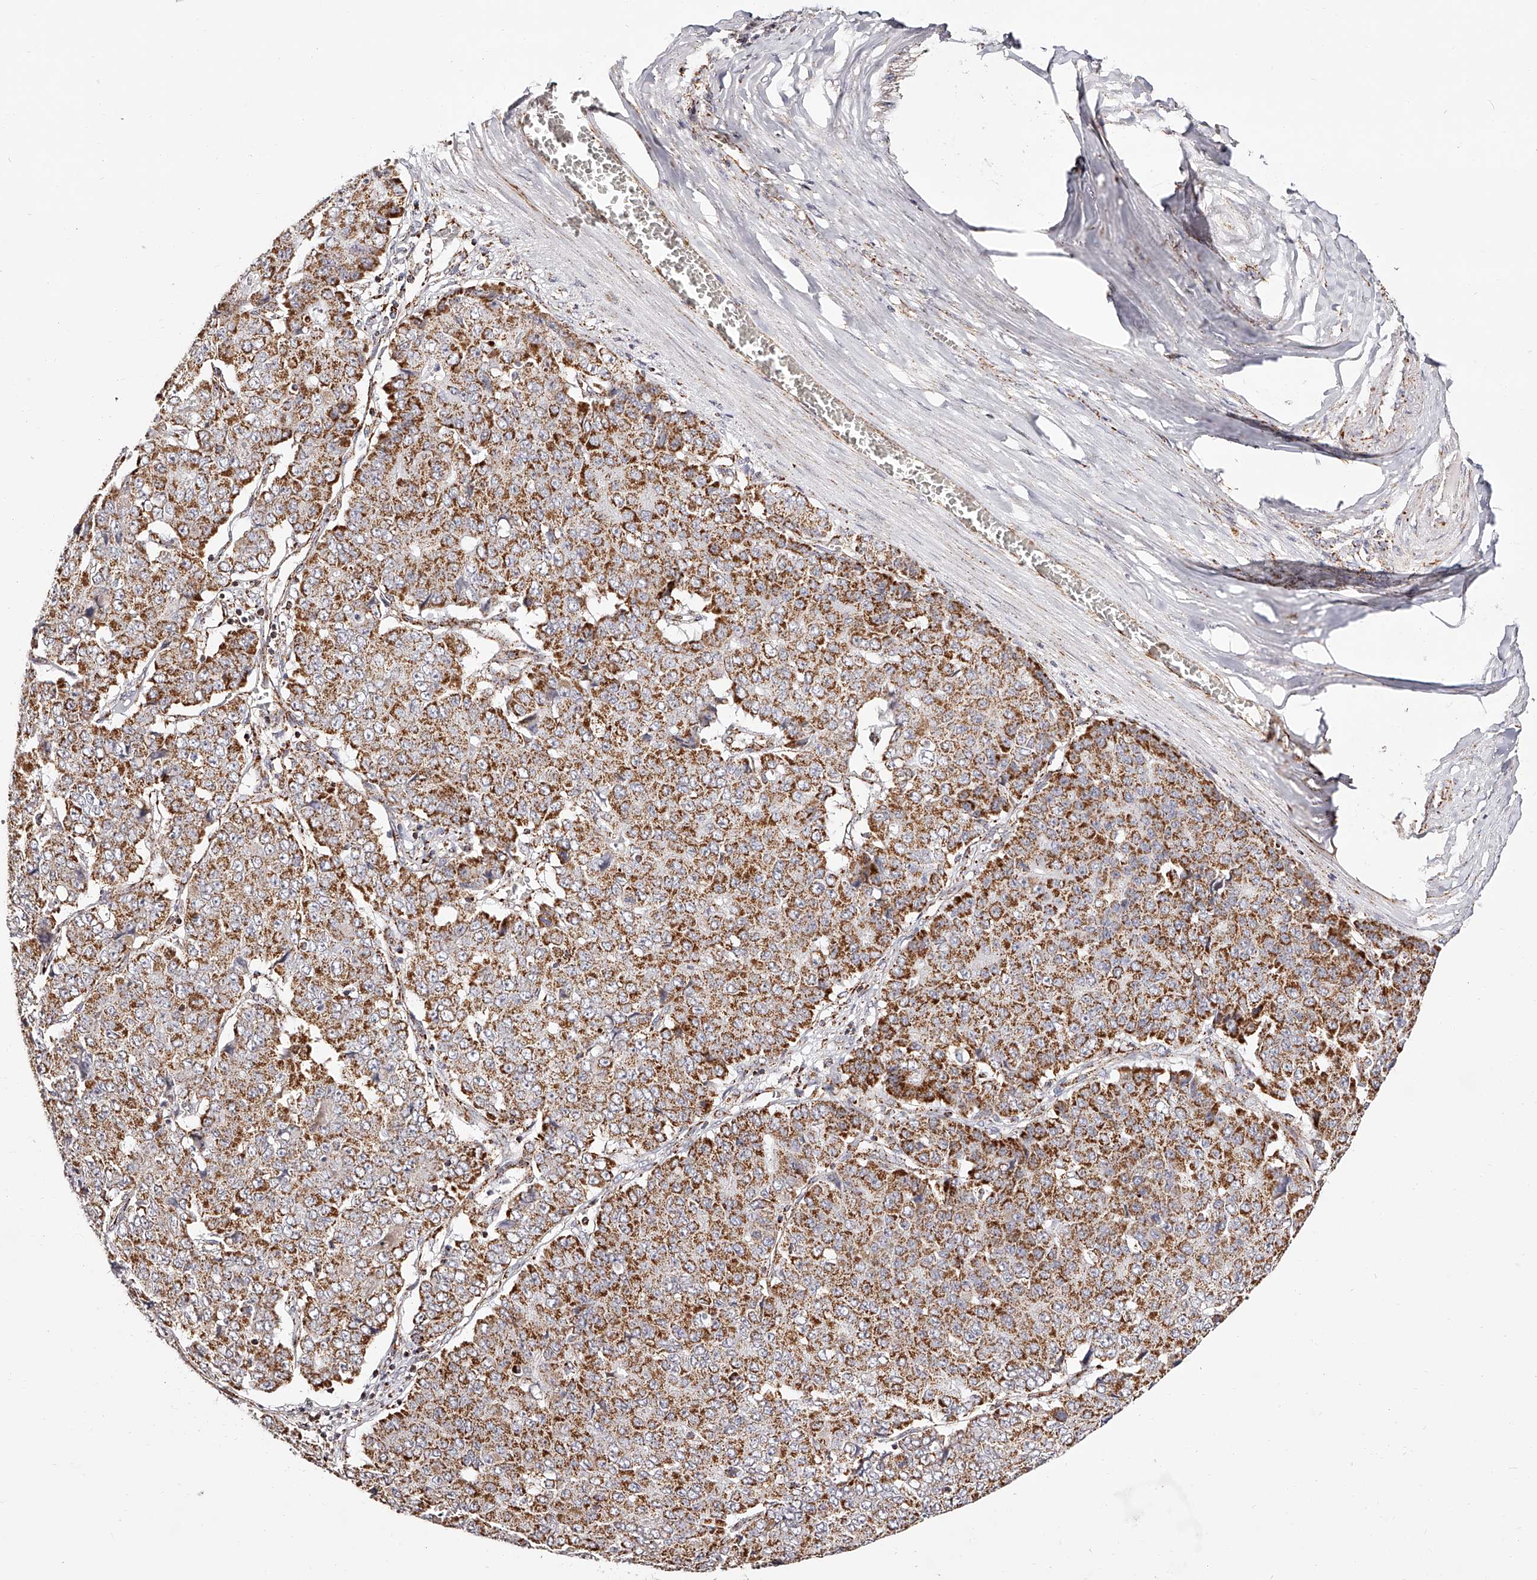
{"staining": {"intensity": "strong", "quantity": ">75%", "location": "cytoplasmic/membranous"}, "tissue": "pancreatic cancer", "cell_type": "Tumor cells", "image_type": "cancer", "snomed": [{"axis": "morphology", "description": "Adenocarcinoma, NOS"}, {"axis": "topography", "description": "Pancreas"}], "caption": "Adenocarcinoma (pancreatic) stained for a protein (brown) exhibits strong cytoplasmic/membranous positive positivity in about >75% of tumor cells.", "gene": "NDUFV3", "patient": {"sex": "male", "age": 50}}